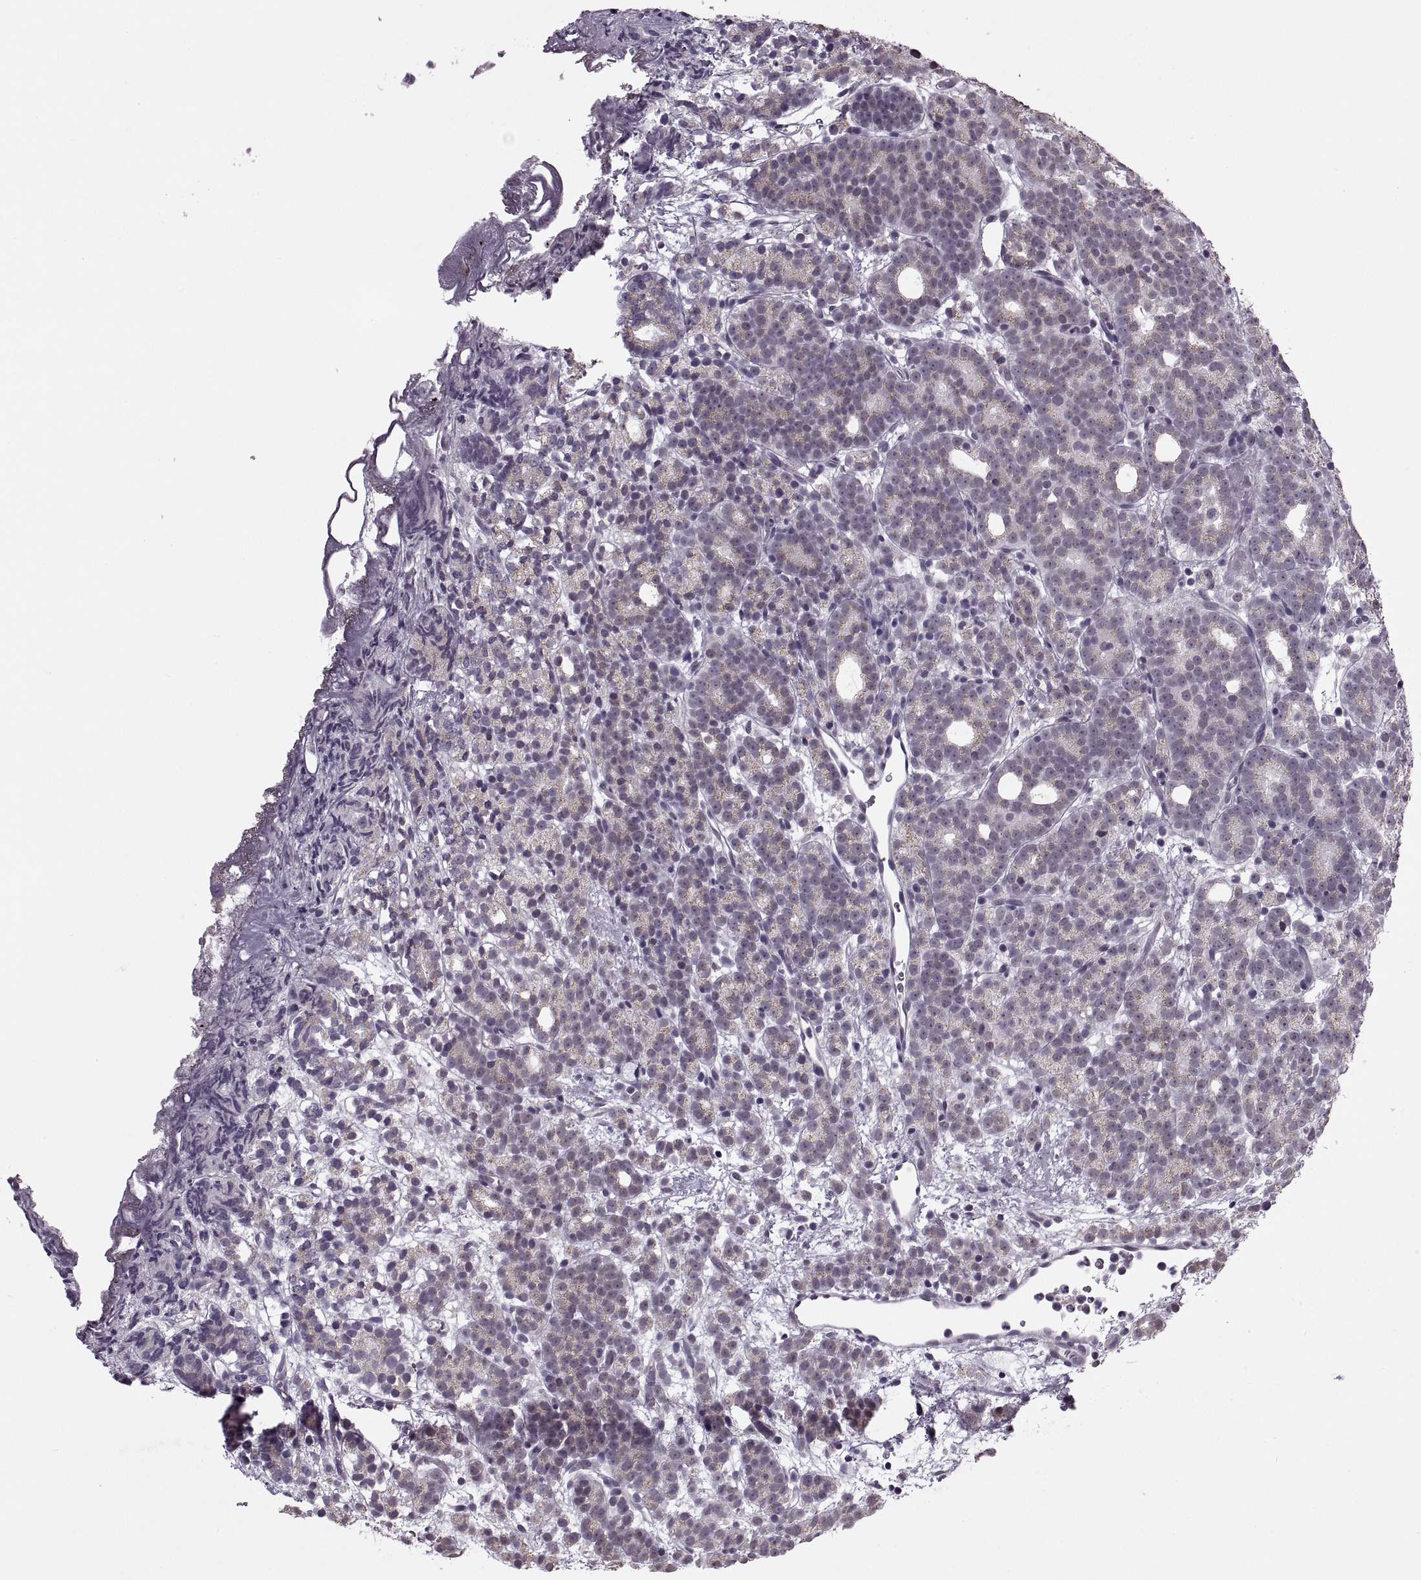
{"staining": {"intensity": "weak", "quantity": "<25%", "location": "cytoplasmic/membranous"}, "tissue": "prostate cancer", "cell_type": "Tumor cells", "image_type": "cancer", "snomed": [{"axis": "morphology", "description": "Adenocarcinoma, High grade"}, {"axis": "topography", "description": "Prostate"}], "caption": "An immunohistochemistry histopathology image of prostate cancer is shown. There is no staining in tumor cells of prostate cancer.", "gene": "PRSS37", "patient": {"sex": "male", "age": 53}}